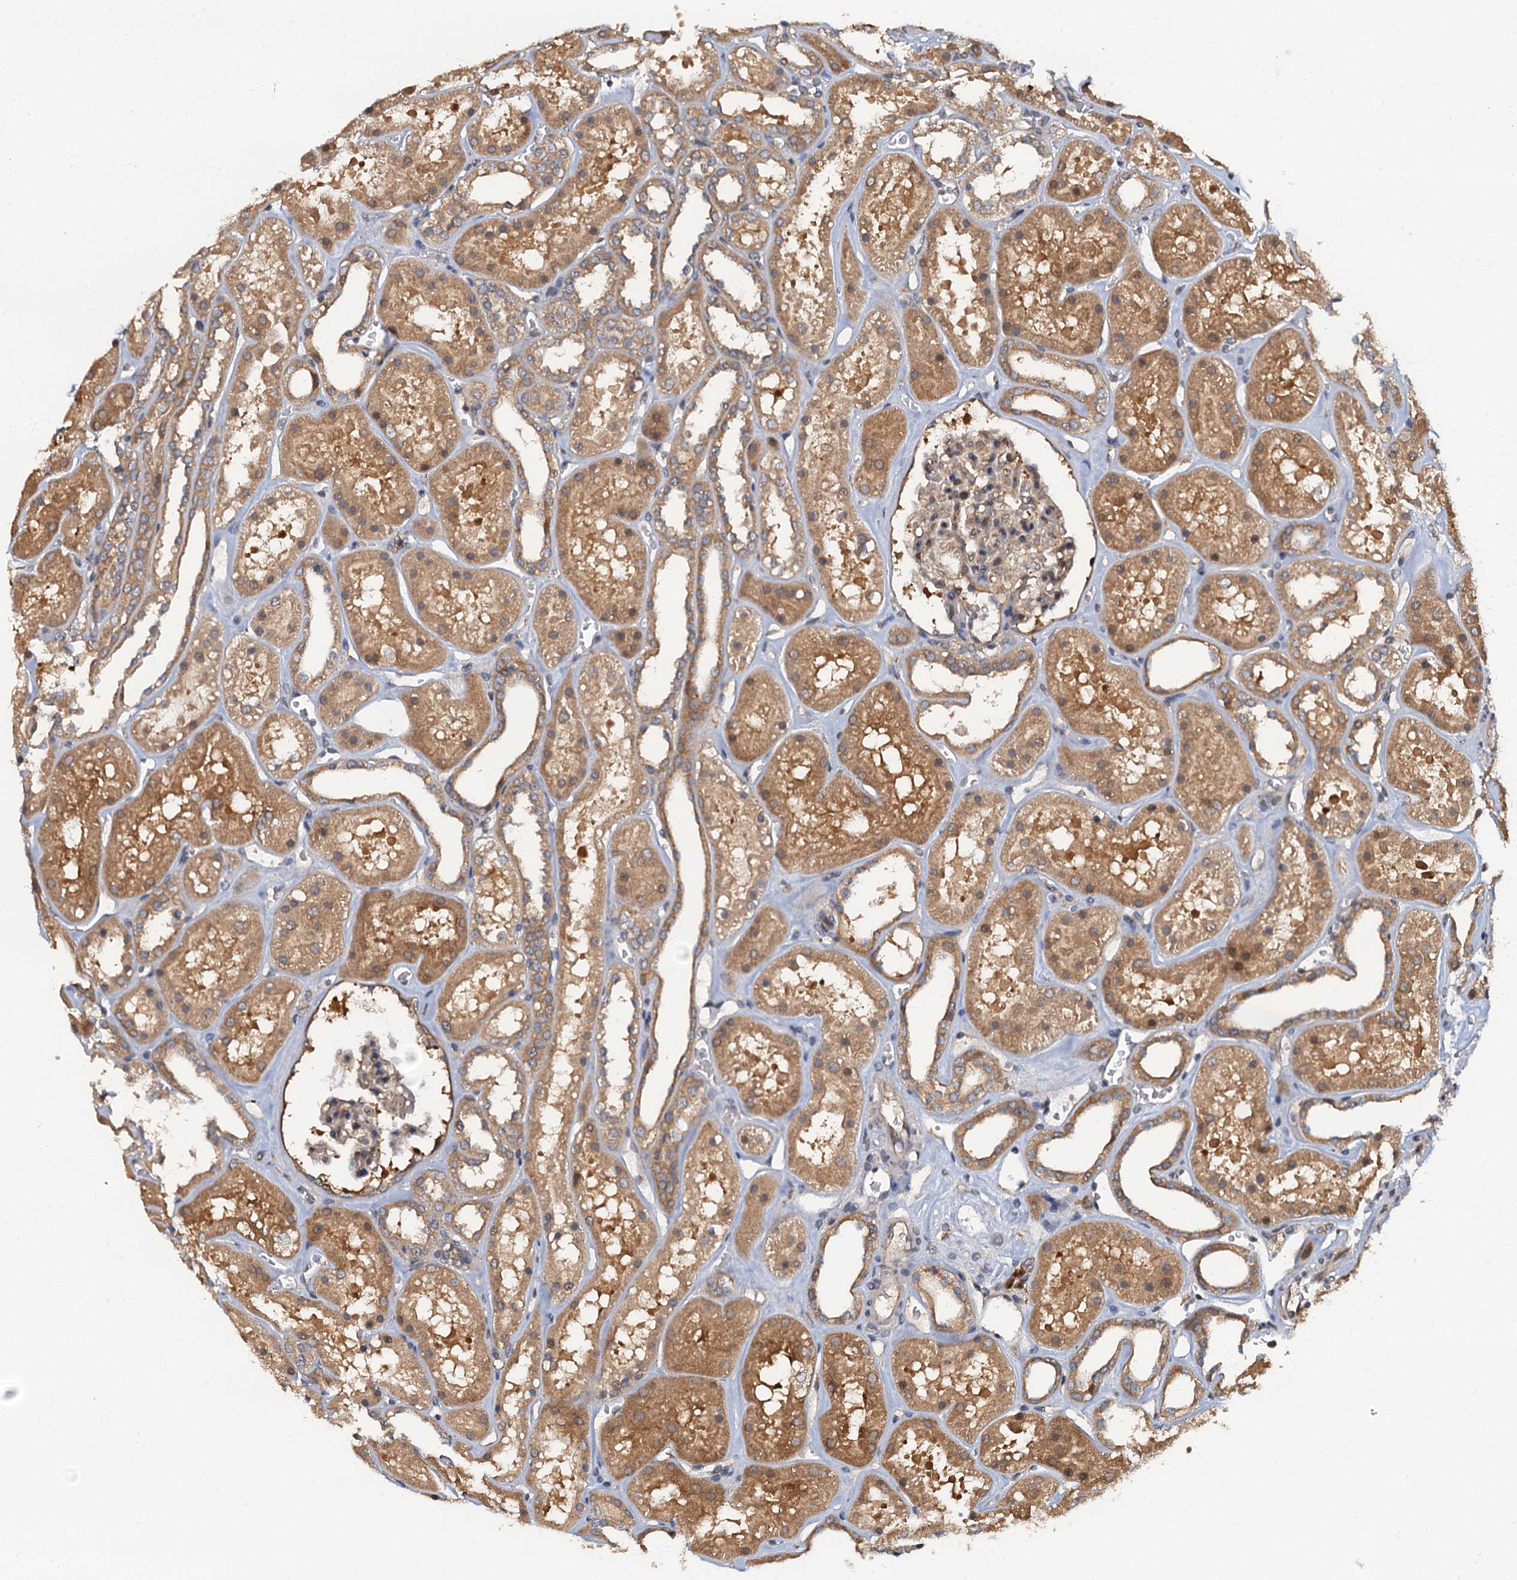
{"staining": {"intensity": "weak", "quantity": ">75%", "location": "cytoplasmic/membranous"}, "tissue": "kidney", "cell_type": "Cells in glomeruli", "image_type": "normal", "snomed": [{"axis": "morphology", "description": "Normal tissue, NOS"}, {"axis": "topography", "description": "Kidney"}], "caption": "Protein positivity by immunohistochemistry demonstrates weak cytoplasmic/membranous positivity in approximately >75% of cells in glomeruli in unremarkable kidney.", "gene": "TBCK", "patient": {"sex": "female", "age": 41}}